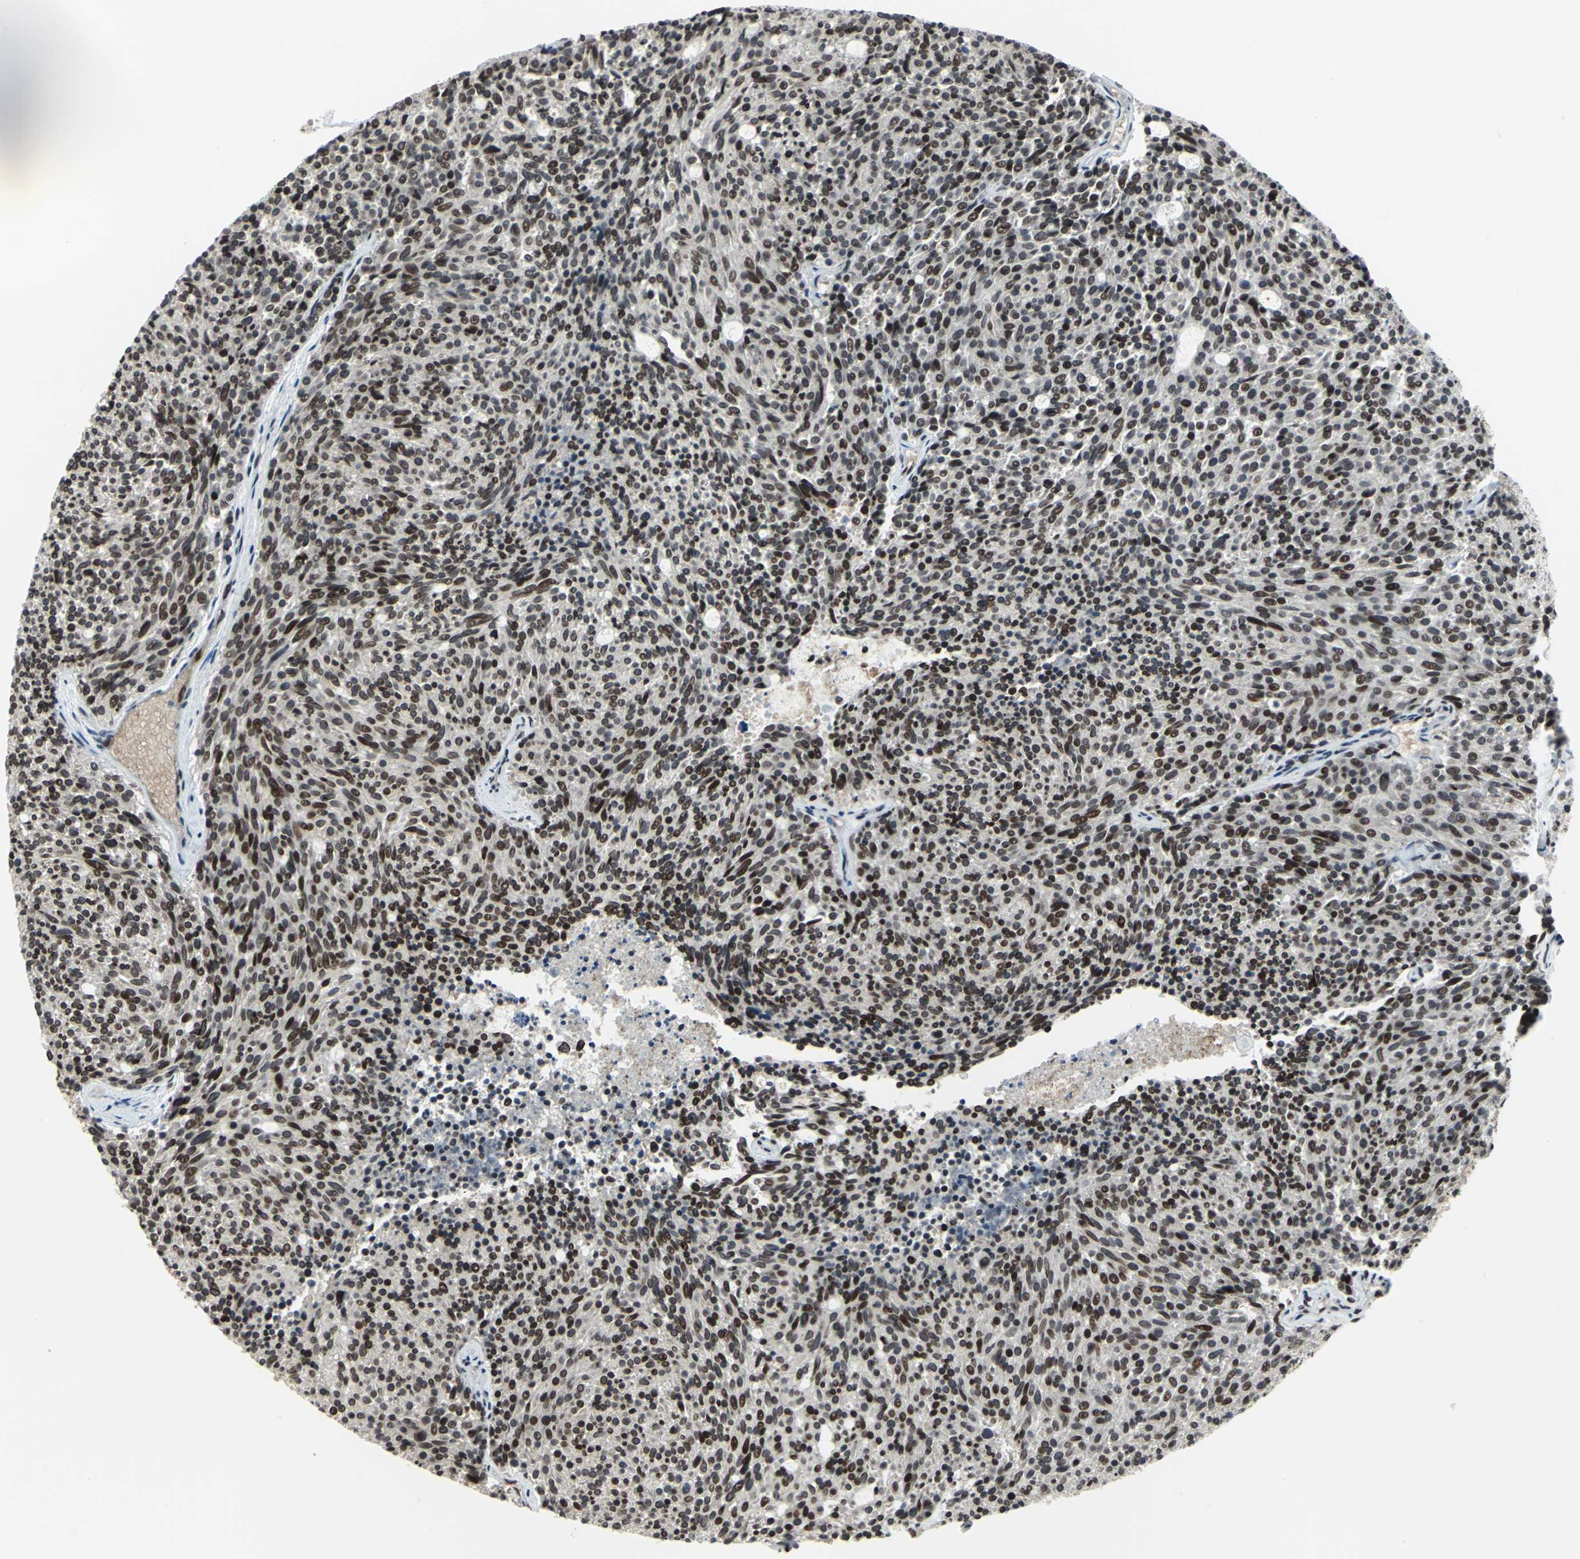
{"staining": {"intensity": "strong", "quantity": "25%-75%", "location": "nuclear"}, "tissue": "carcinoid", "cell_type": "Tumor cells", "image_type": "cancer", "snomed": [{"axis": "morphology", "description": "Carcinoid, malignant, NOS"}, {"axis": "topography", "description": "Pancreas"}], "caption": "DAB (3,3'-diaminobenzidine) immunohistochemical staining of carcinoid demonstrates strong nuclear protein staining in approximately 25%-75% of tumor cells.", "gene": "ISY1", "patient": {"sex": "female", "age": 54}}